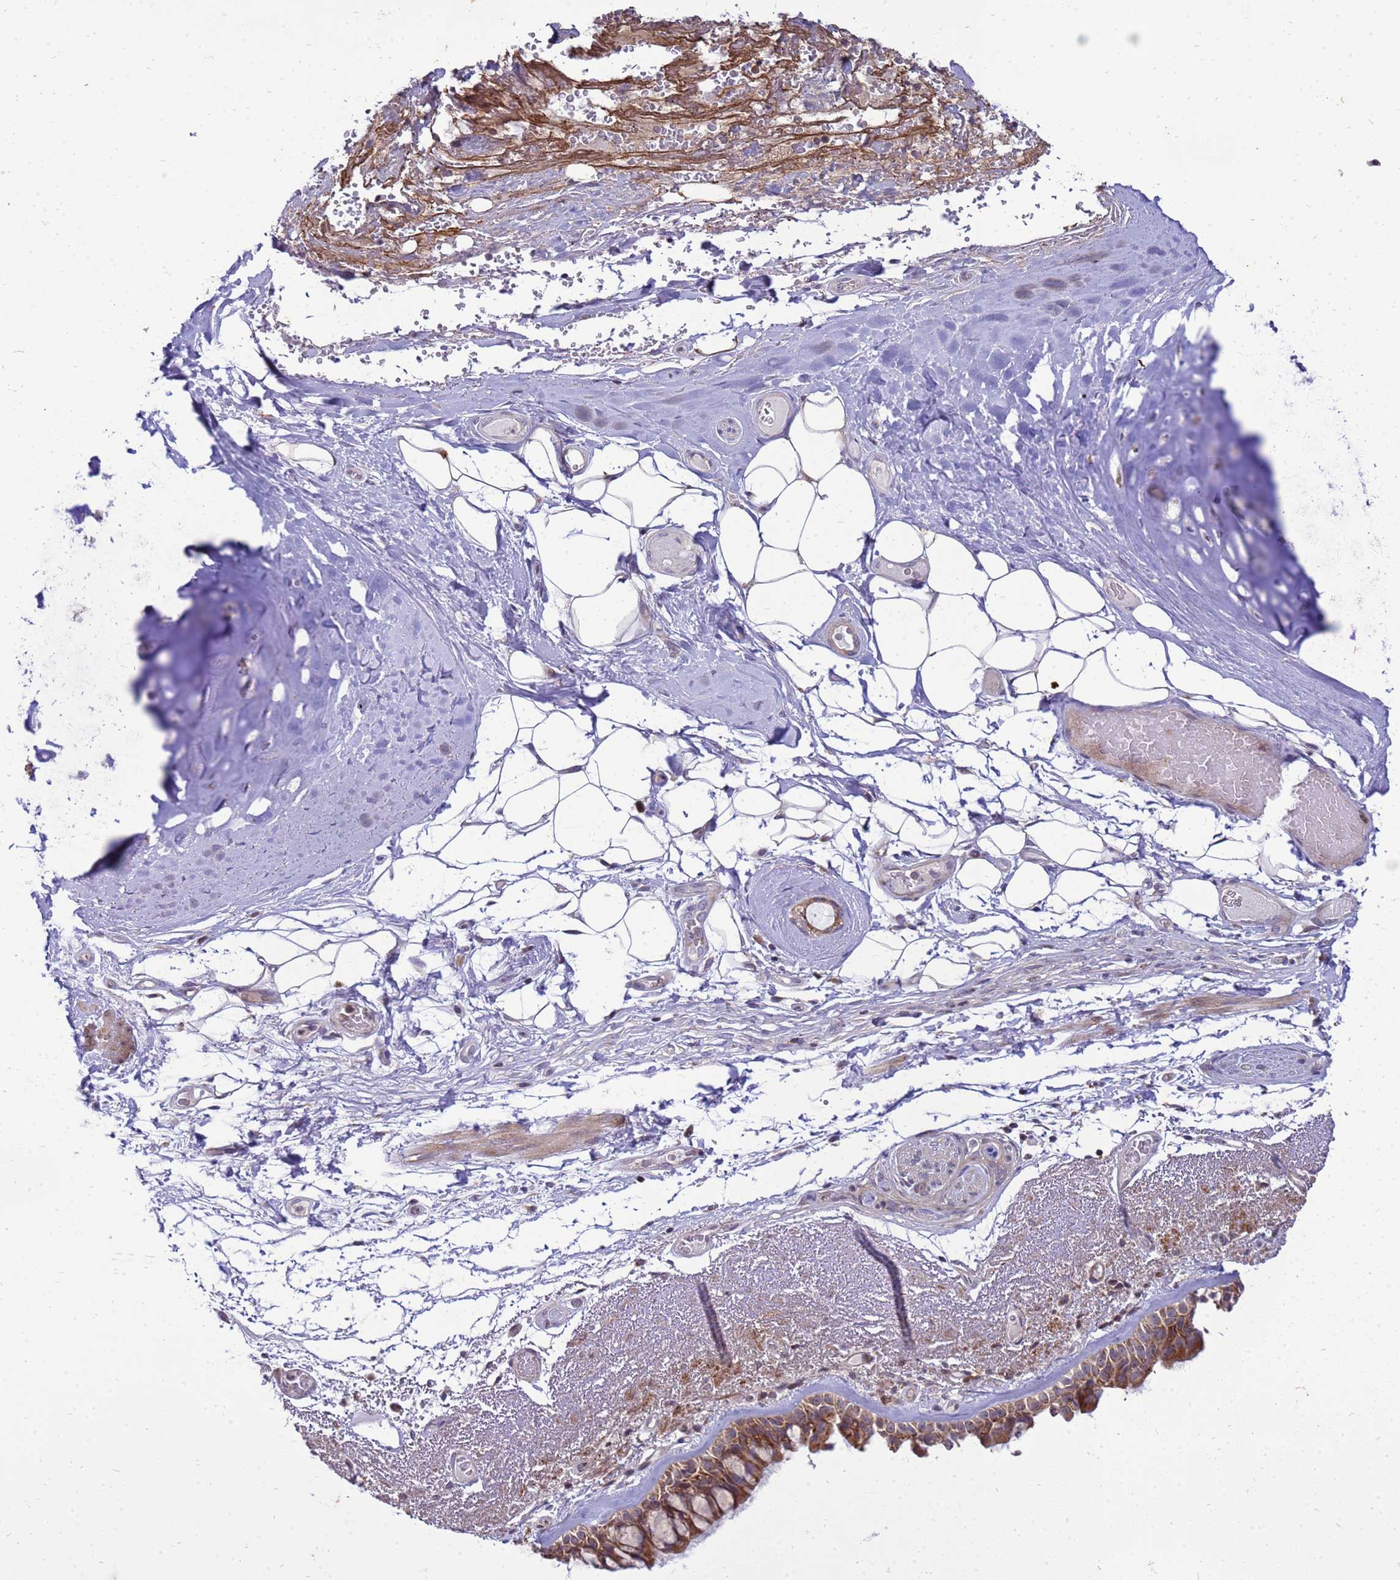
{"staining": {"intensity": "moderate", "quantity": ">75%", "location": "cytoplasmic/membranous"}, "tissue": "bronchus", "cell_type": "Respiratory epithelial cells", "image_type": "normal", "snomed": [{"axis": "morphology", "description": "Normal tissue, NOS"}, {"axis": "morphology", "description": "Squamous cell carcinoma, NOS"}, {"axis": "topography", "description": "Lymph node"}, {"axis": "topography", "description": "Bronchus"}, {"axis": "topography", "description": "Lung"}], "caption": "Immunohistochemistry of benign bronchus exhibits medium levels of moderate cytoplasmic/membranous expression in about >75% of respiratory epithelial cells. The protein is shown in brown color, while the nuclei are stained blue.", "gene": "C12orf43", "patient": {"sex": "male", "age": 66}}